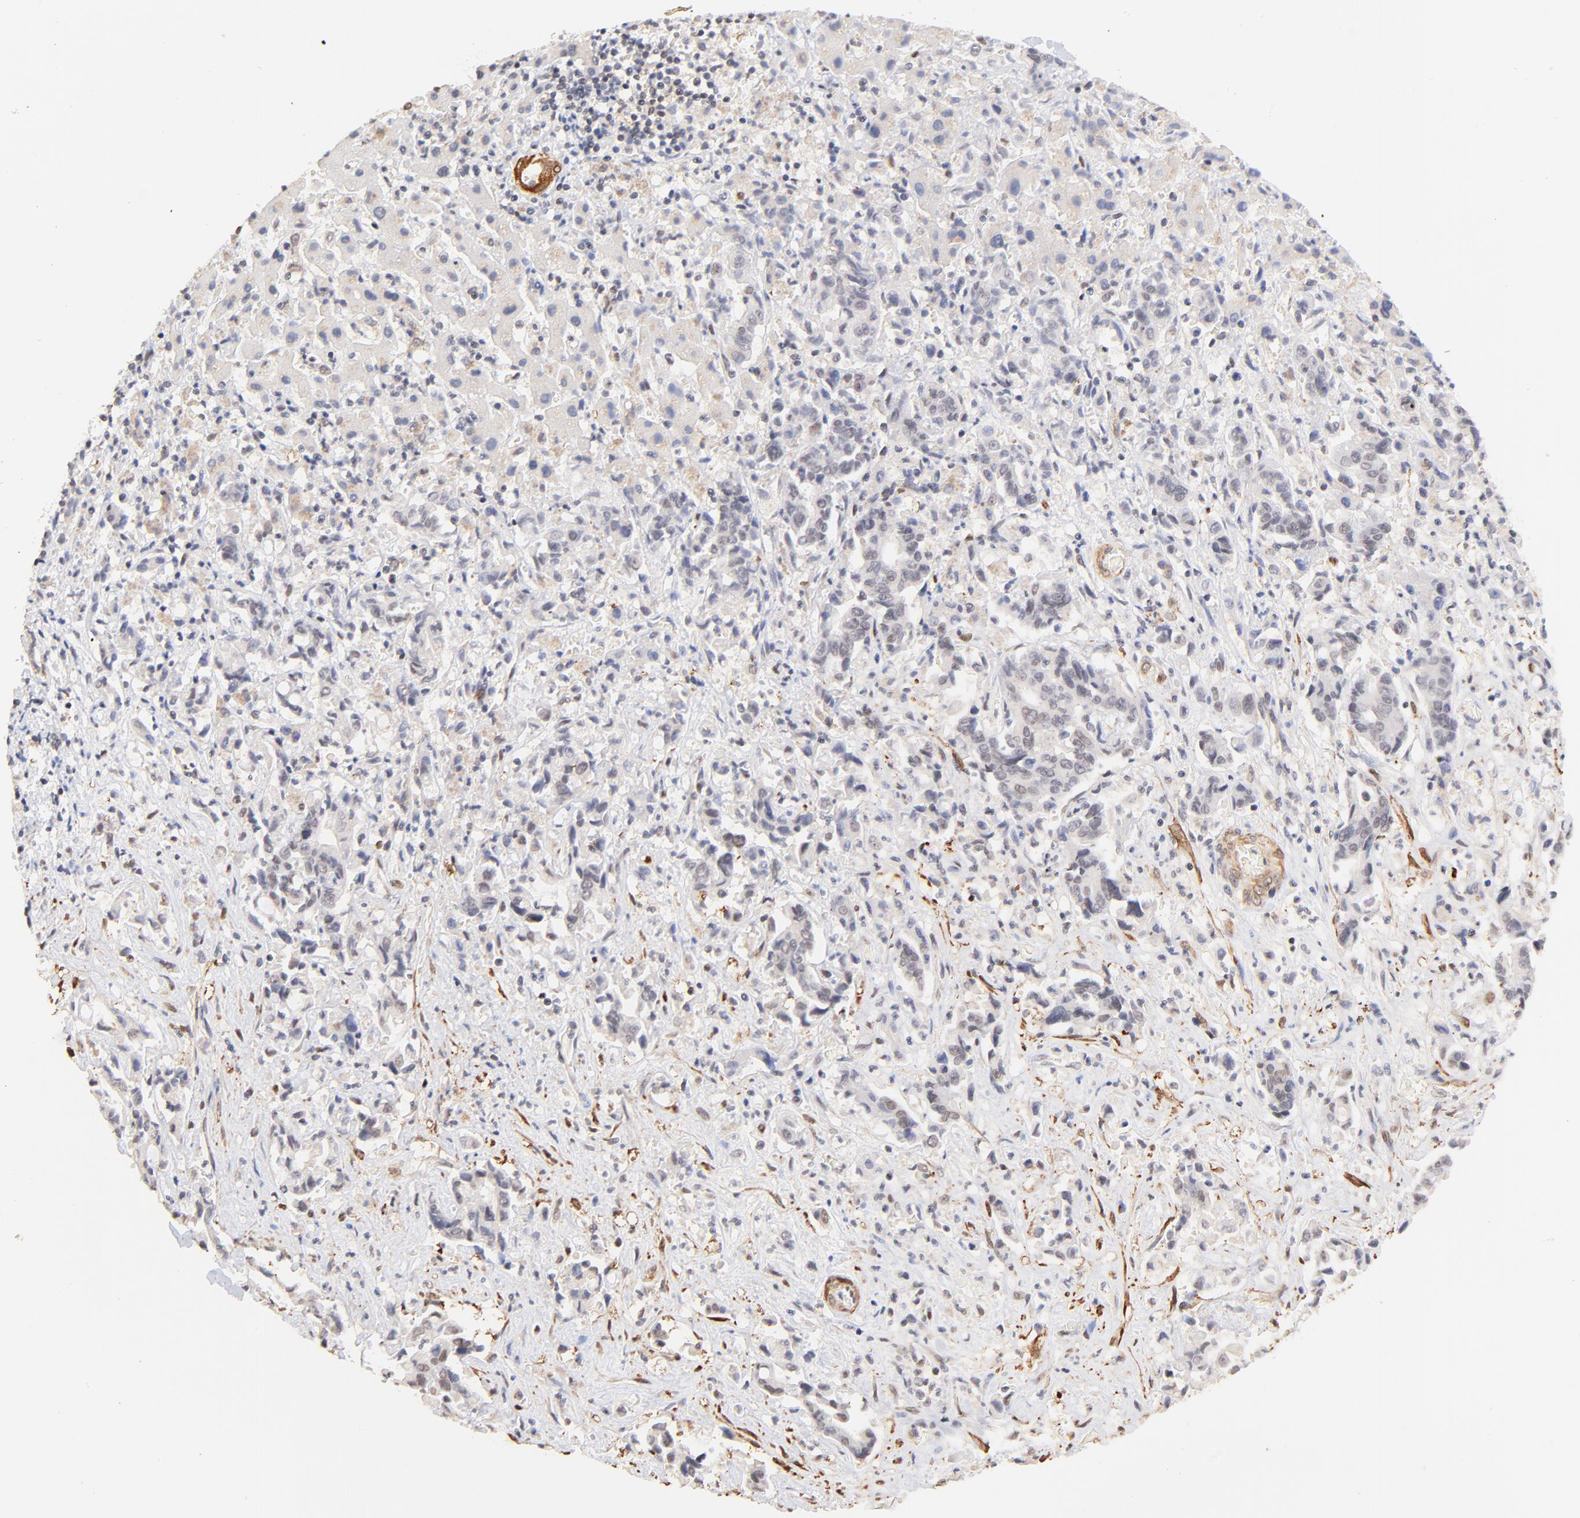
{"staining": {"intensity": "weak", "quantity": "<25%", "location": "nuclear"}, "tissue": "liver cancer", "cell_type": "Tumor cells", "image_type": "cancer", "snomed": [{"axis": "morphology", "description": "Cholangiocarcinoma"}, {"axis": "topography", "description": "Liver"}], "caption": "There is no significant staining in tumor cells of liver cancer (cholangiocarcinoma). (DAB IHC, high magnification).", "gene": "ZFP92", "patient": {"sex": "male", "age": 57}}